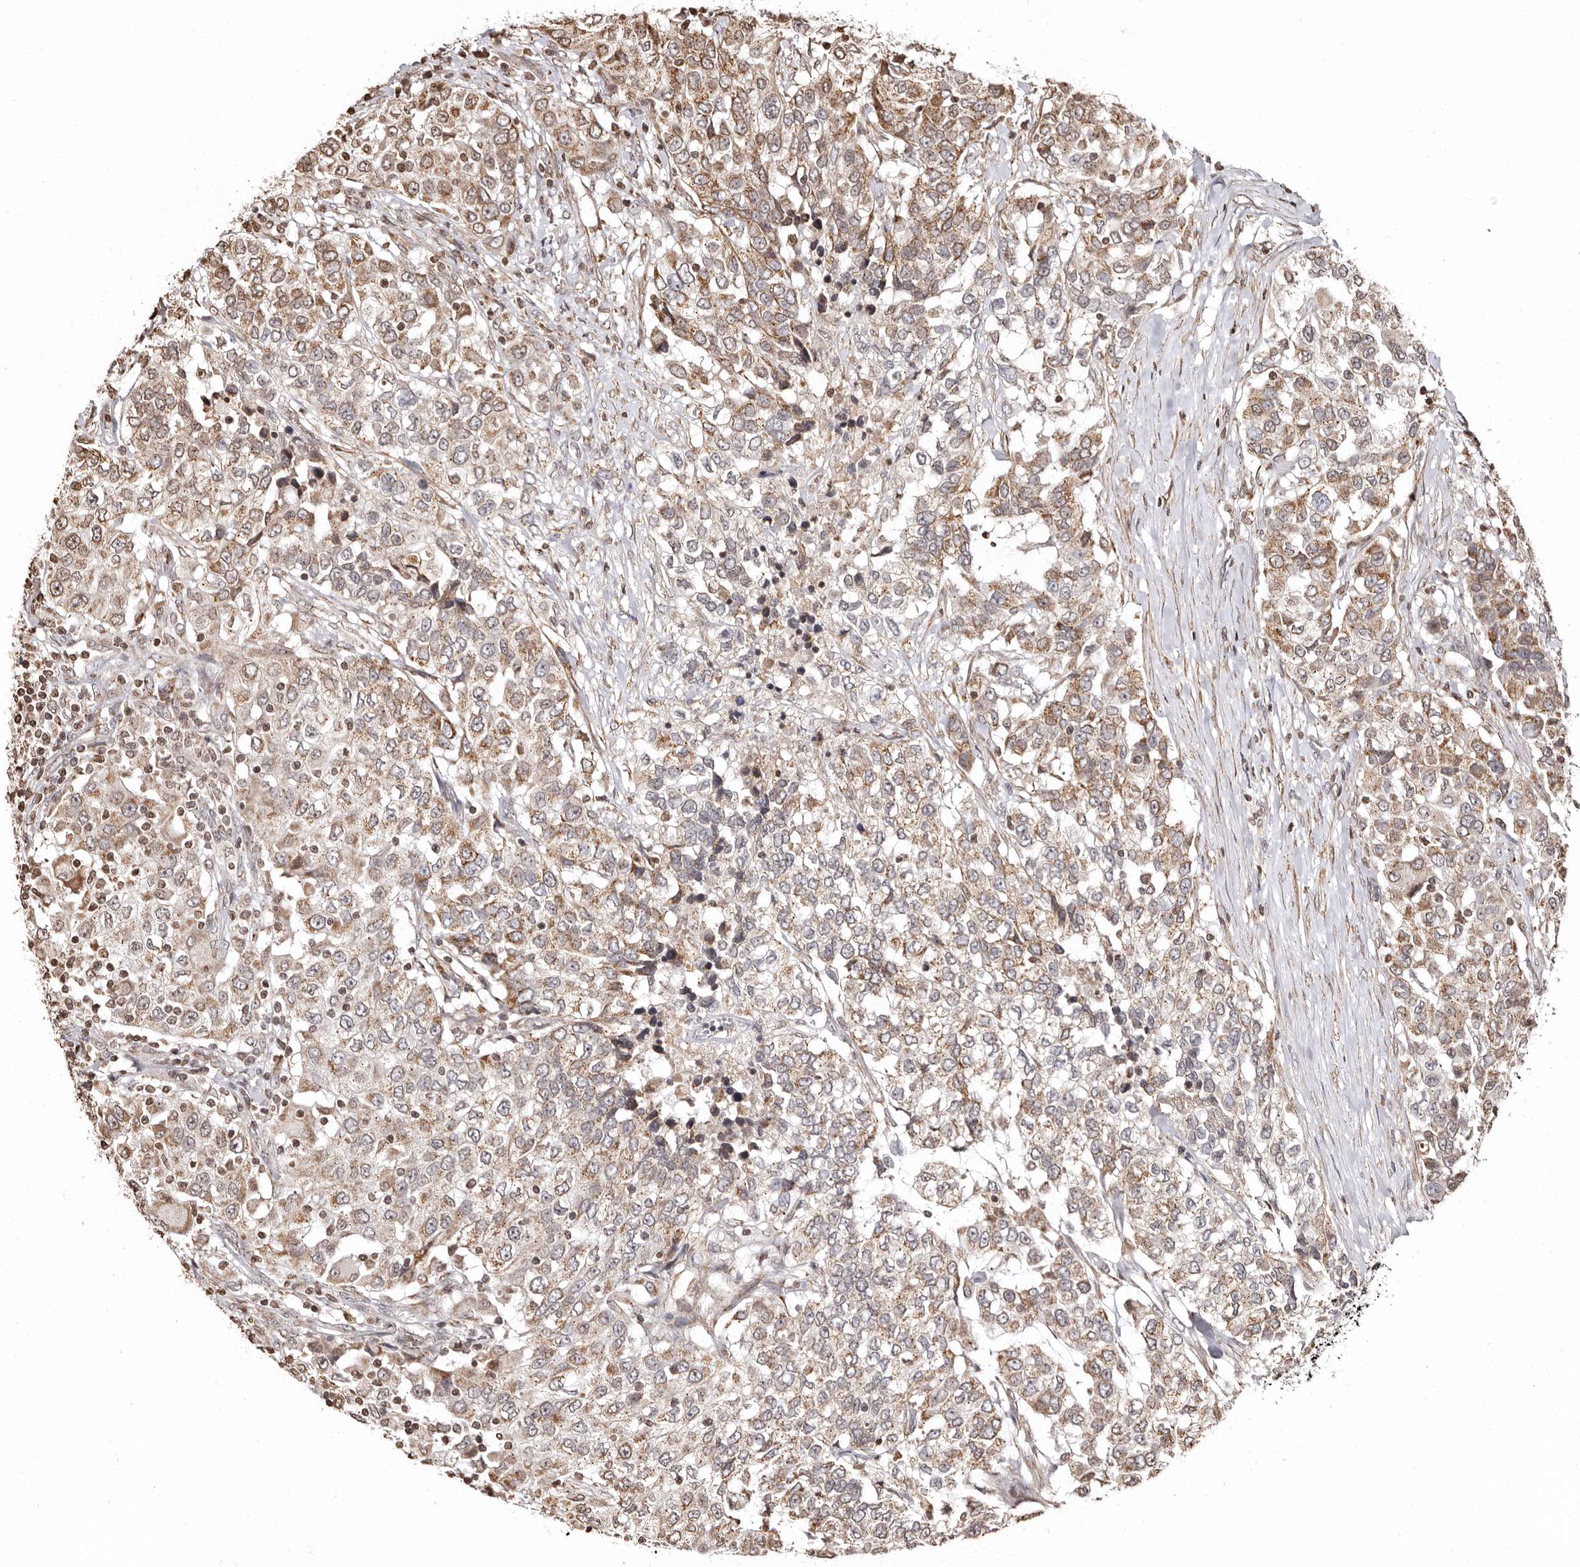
{"staining": {"intensity": "moderate", "quantity": ">75%", "location": "cytoplasmic/membranous"}, "tissue": "urothelial cancer", "cell_type": "Tumor cells", "image_type": "cancer", "snomed": [{"axis": "morphology", "description": "Urothelial carcinoma, High grade"}, {"axis": "topography", "description": "Urinary bladder"}], "caption": "Immunohistochemistry (IHC) of urothelial cancer reveals medium levels of moderate cytoplasmic/membranous staining in about >75% of tumor cells.", "gene": "CCDC190", "patient": {"sex": "female", "age": 80}}